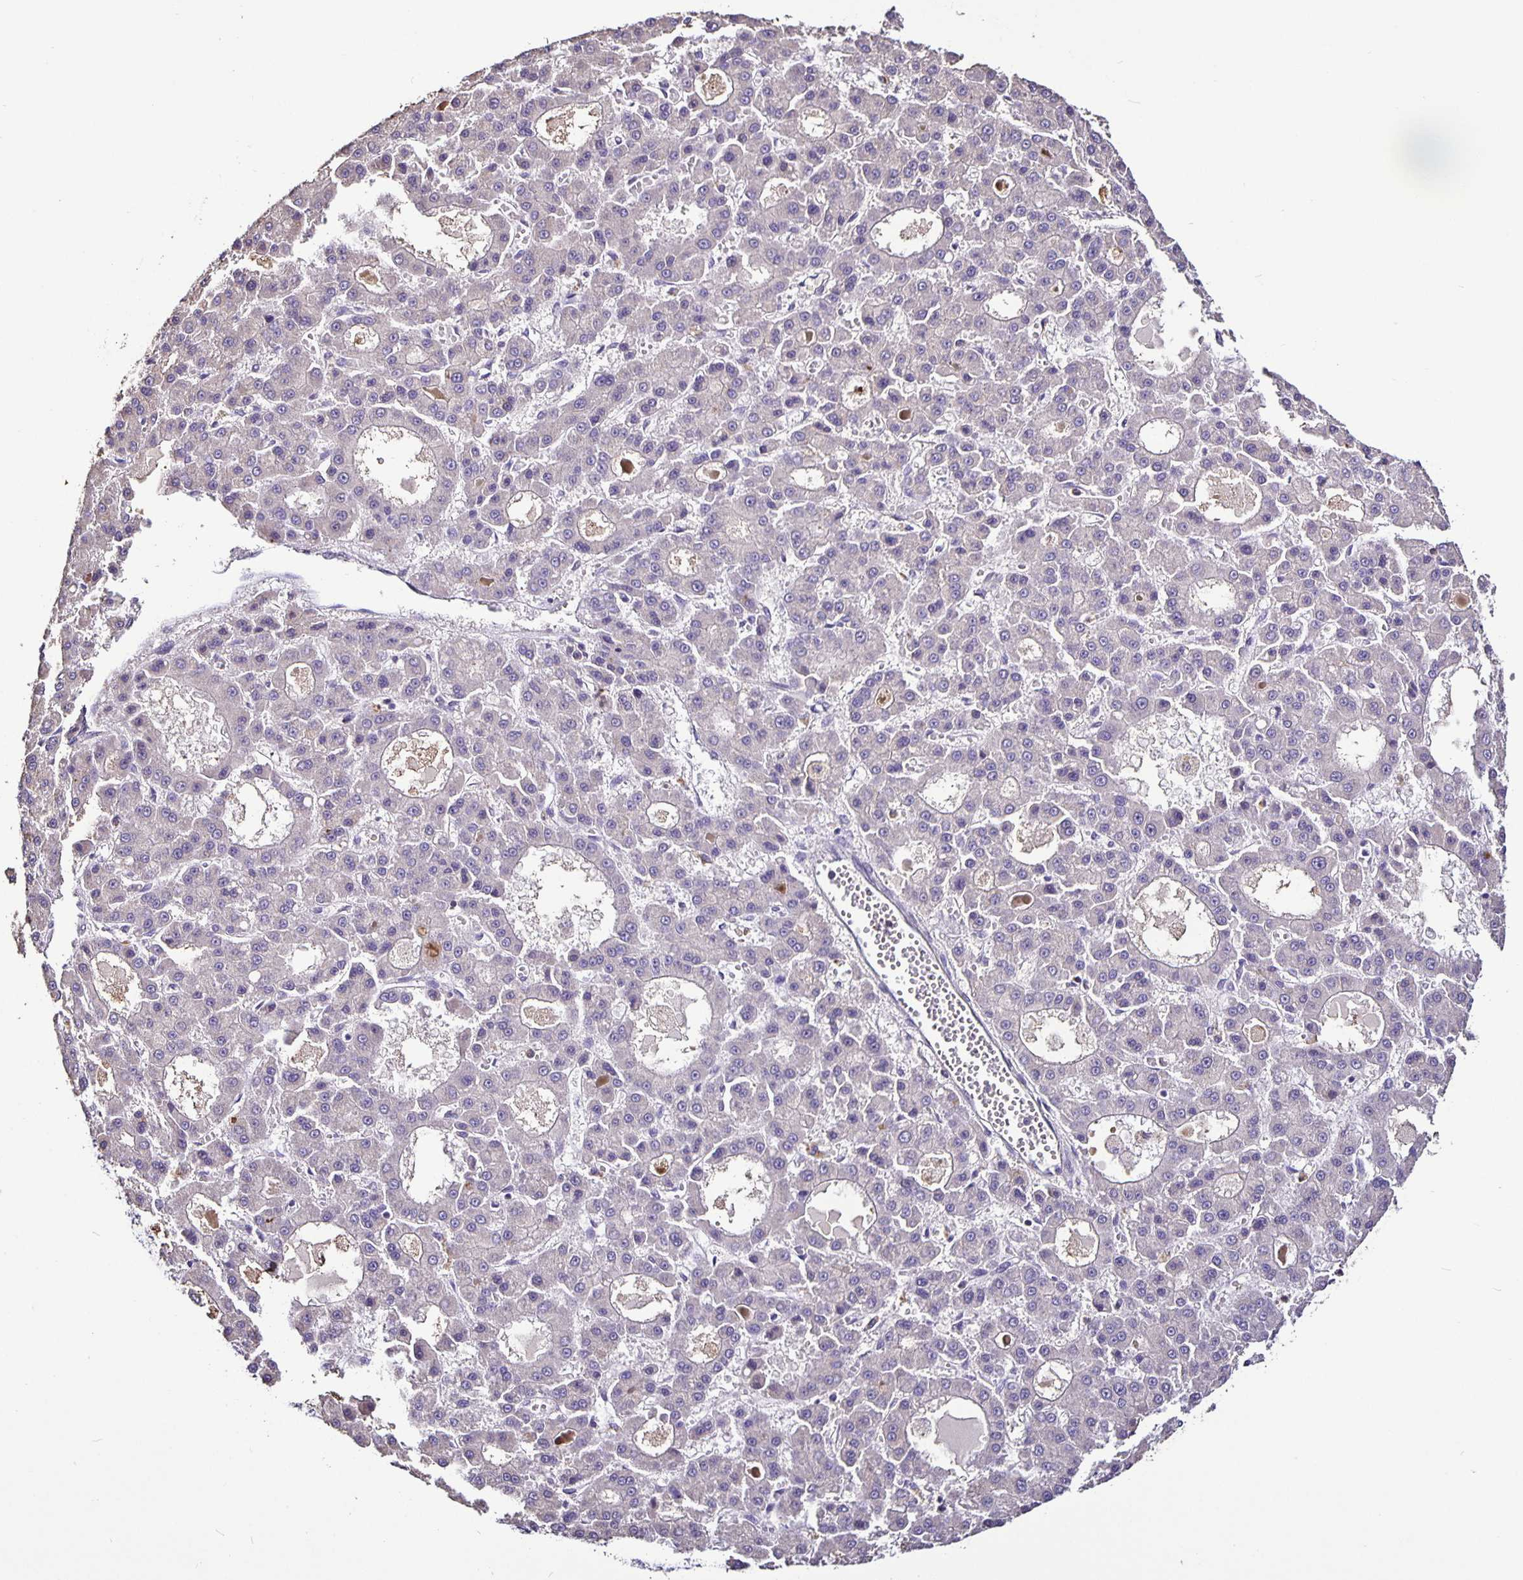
{"staining": {"intensity": "negative", "quantity": "none", "location": "none"}, "tissue": "liver cancer", "cell_type": "Tumor cells", "image_type": "cancer", "snomed": [{"axis": "morphology", "description": "Carcinoma, Hepatocellular, NOS"}, {"axis": "topography", "description": "Liver"}], "caption": "IHC of human hepatocellular carcinoma (liver) displays no expression in tumor cells.", "gene": "FCER1A", "patient": {"sex": "male", "age": 70}}